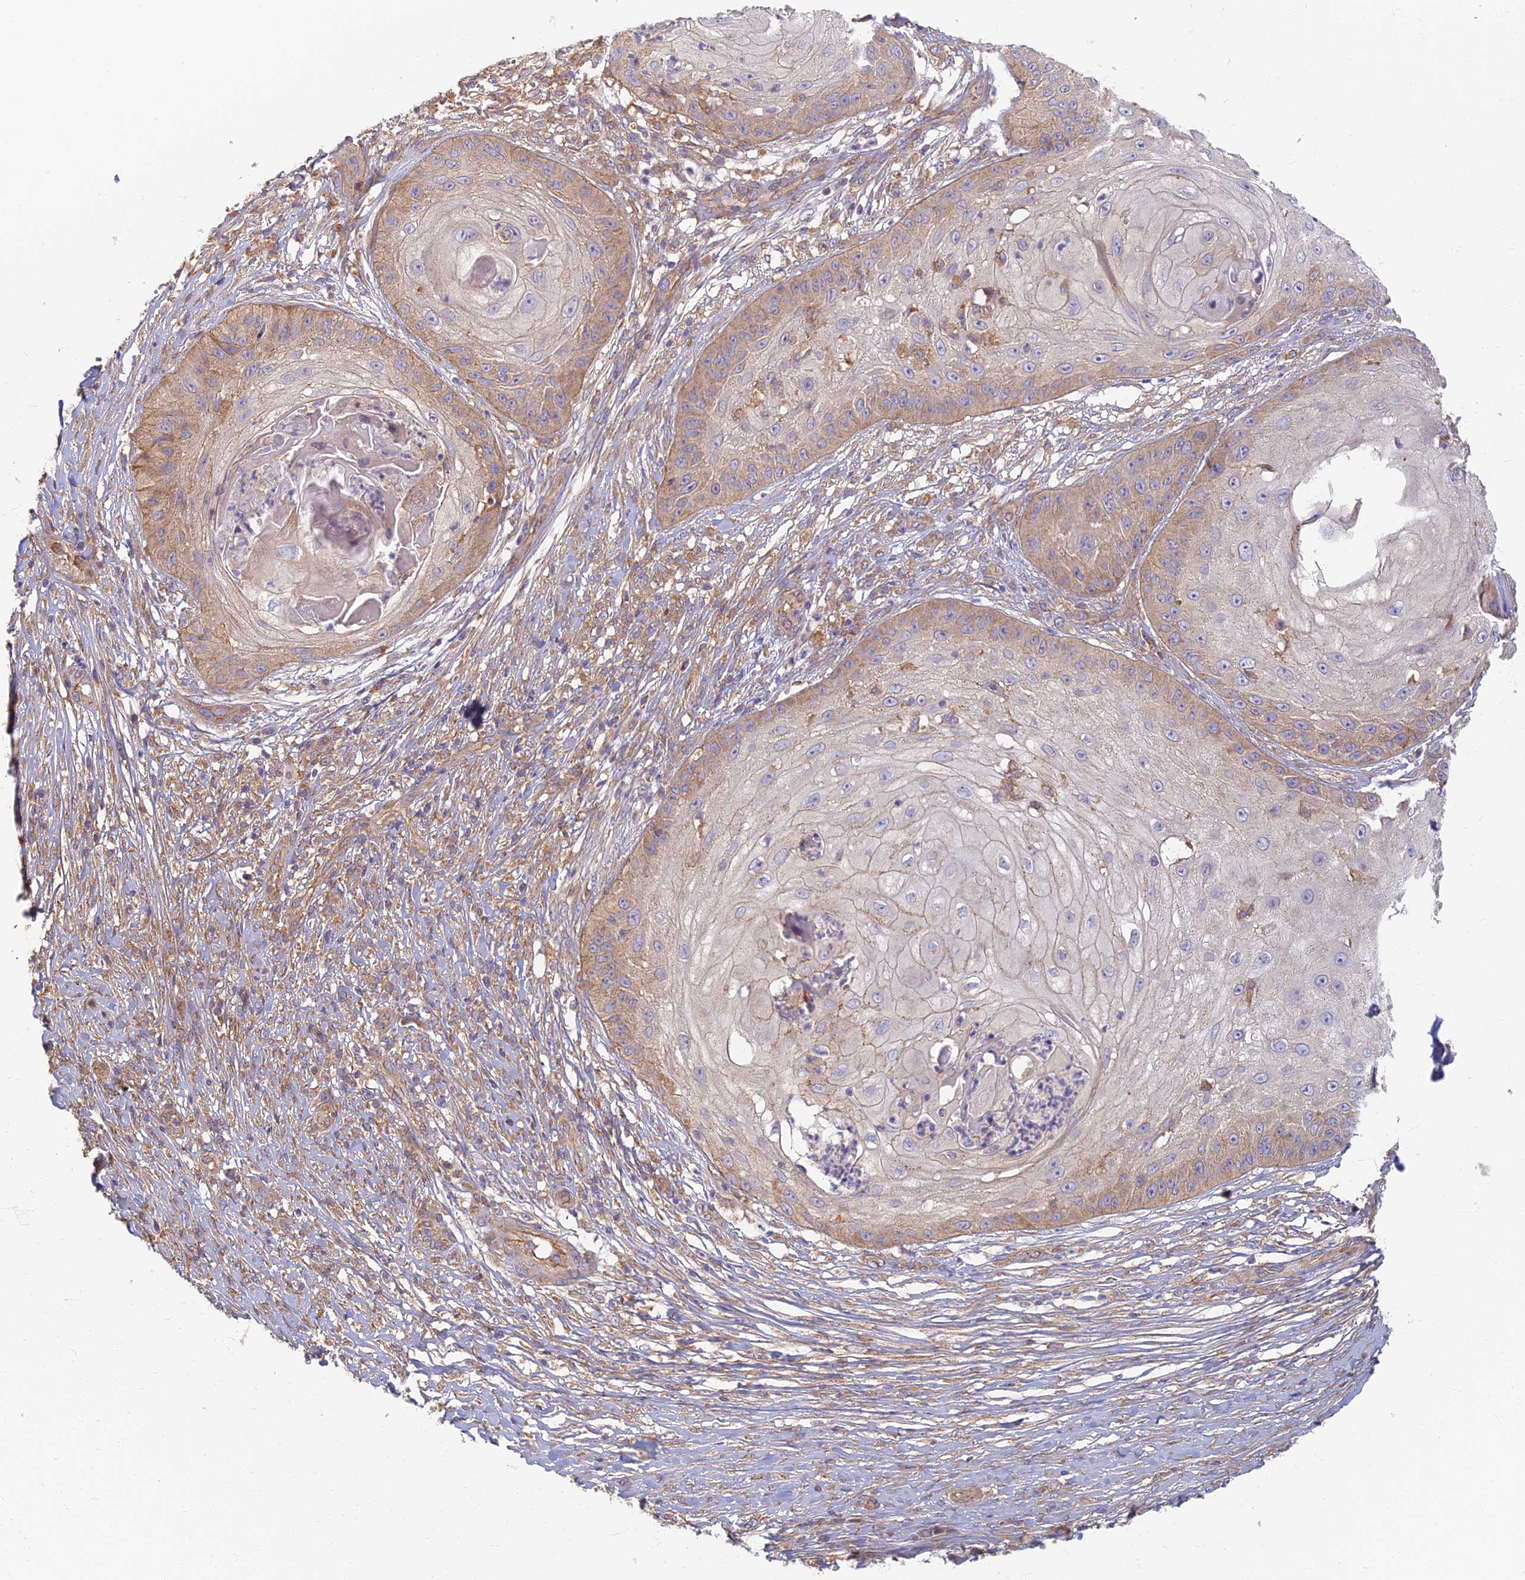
{"staining": {"intensity": "moderate", "quantity": "25%-75%", "location": "cytoplasmic/membranous"}, "tissue": "skin cancer", "cell_type": "Tumor cells", "image_type": "cancer", "snomed": [{"axis": "morphology", "description": "Squamous cell carcinoma, NOS"}, {"axis": "topography", "description": "Skin"}], "caption": "A brown stain highlights moderate cytoplasmic/membranous positivity of a protein in human skin cancer (squamous cell carcinoma) tumor cells. (Brightfield microscopy of DAB IHC at high magnification).", "gene": "RBSN", "patient": {"sex": "male", "age": 70}}